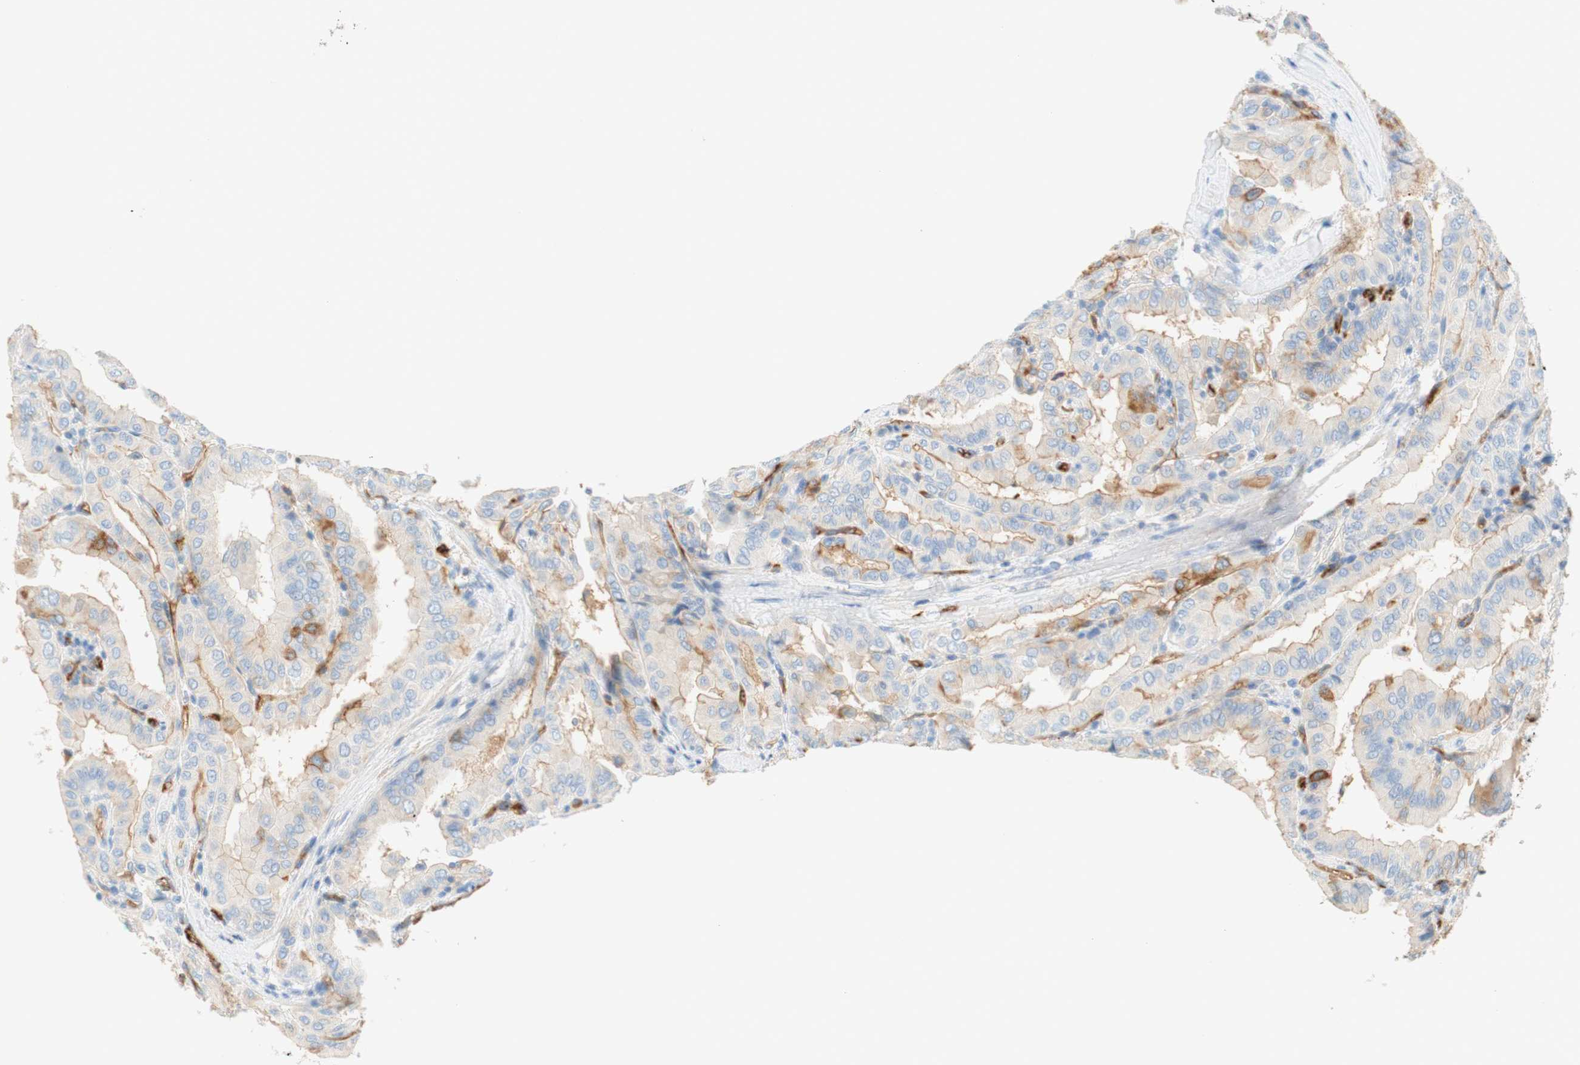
{"staining": {"intensity": "weak", "quantity": "<25%", "location": "cytoplasmic/membranous"}, "tissue": "thyroid cancer", "cell_type": "Tumor cells", "image_type": "cancer", "snomed": [{"axis": "morphology", "description": "Papillary adenocarcinoma, NOS"}, {"axis": "topography", "description": "Thyroid gland"}], "caption": "A micrograph of thyroid cancer stained for a protein reveals no brown staining in tumor cells.", "gene": "STOM", "patient": {"sex": "male", "age": 33}}